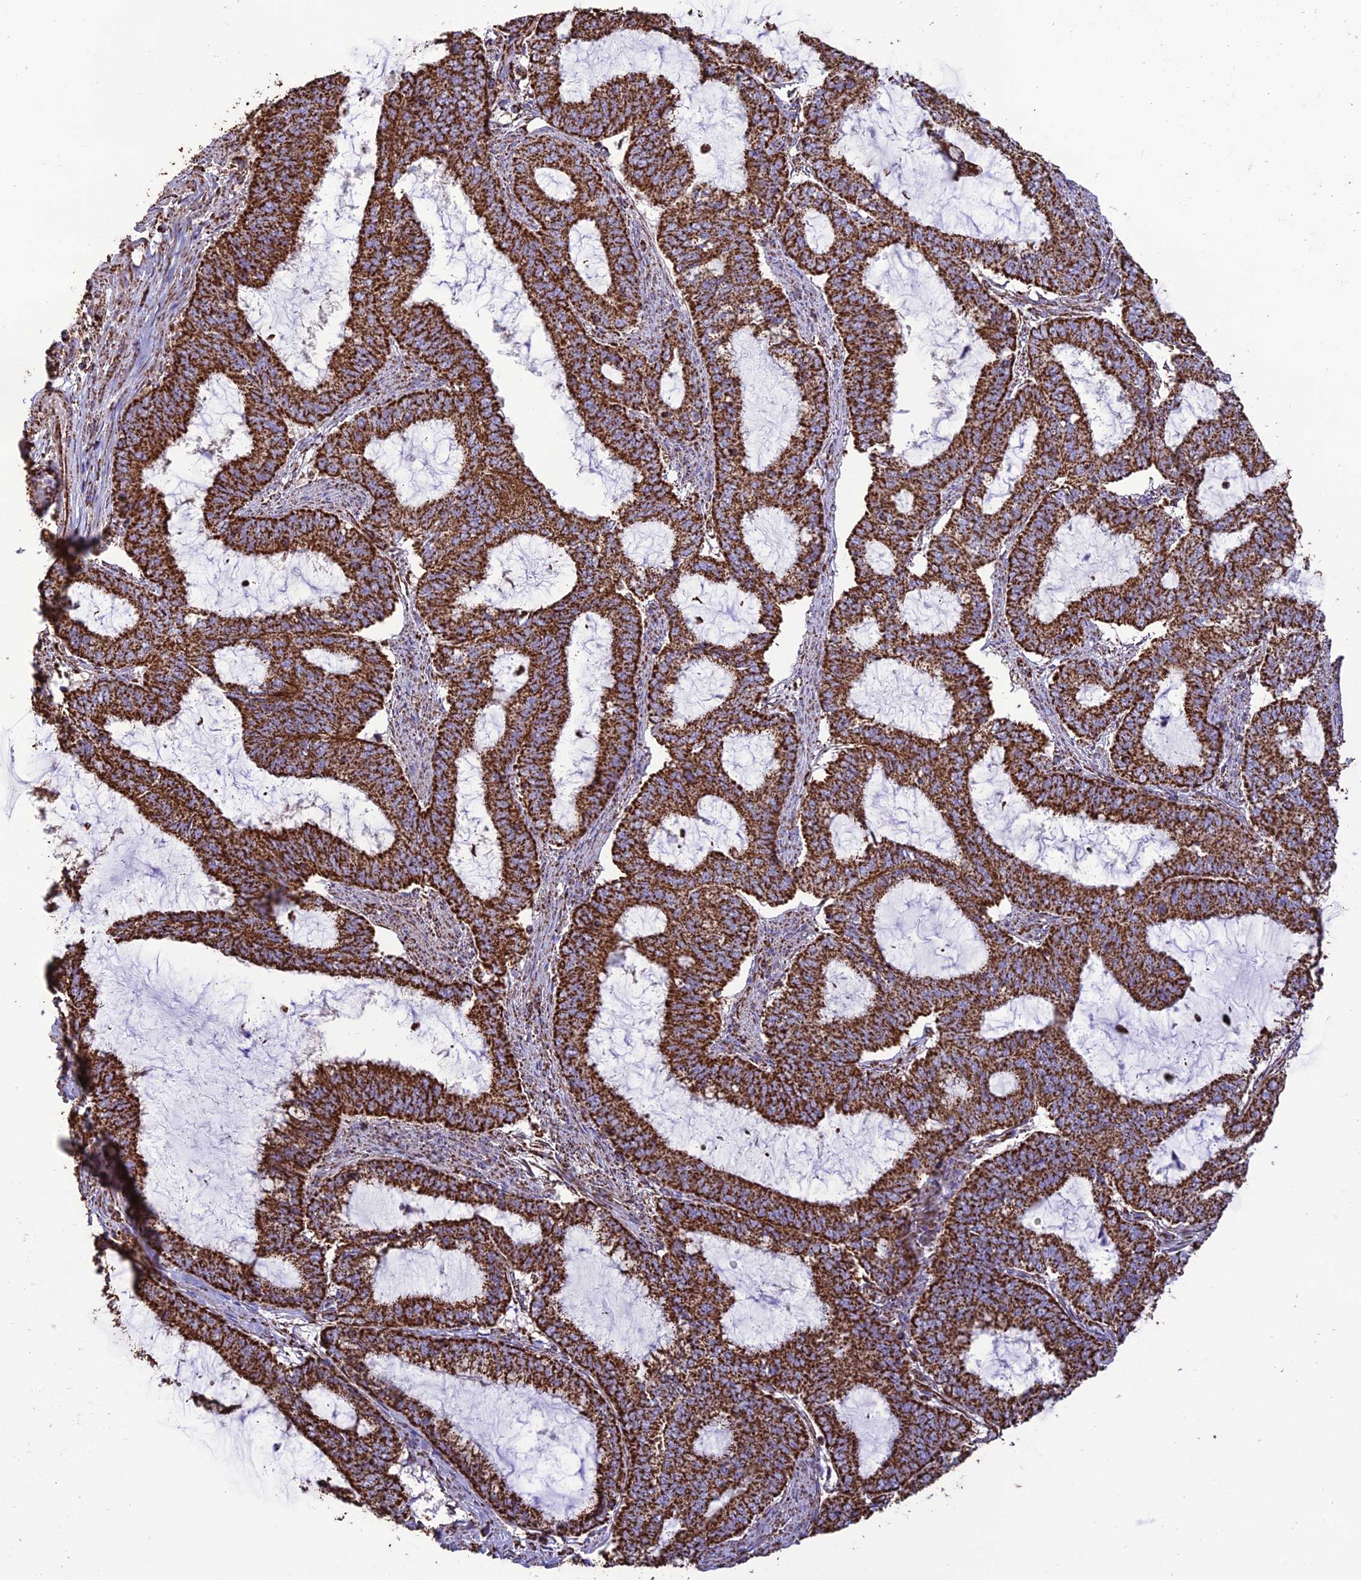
{"staining": {"intensity": "strong", "quantity": ">75%", "location": "cytoplasmic/membranous"}, "tissue": "endometrial cancer", "cell_type": "Tumor cells", "image_type": "cancer", "snomed": [{"axis": "morphology", "description": "Adenocarcinoma, NOS"}, {"axis": "topography", "description": "Endometrium"}], "caption": "Brown immunohistochemical staining in endometrial cancer (adenocarcinoma) exhibits strong cytoplasmic/membranous positivity in approximately >75% of tumor cells.", "gene": "NDUFAF1", "patient": {"sex": "female", "age": 51}}